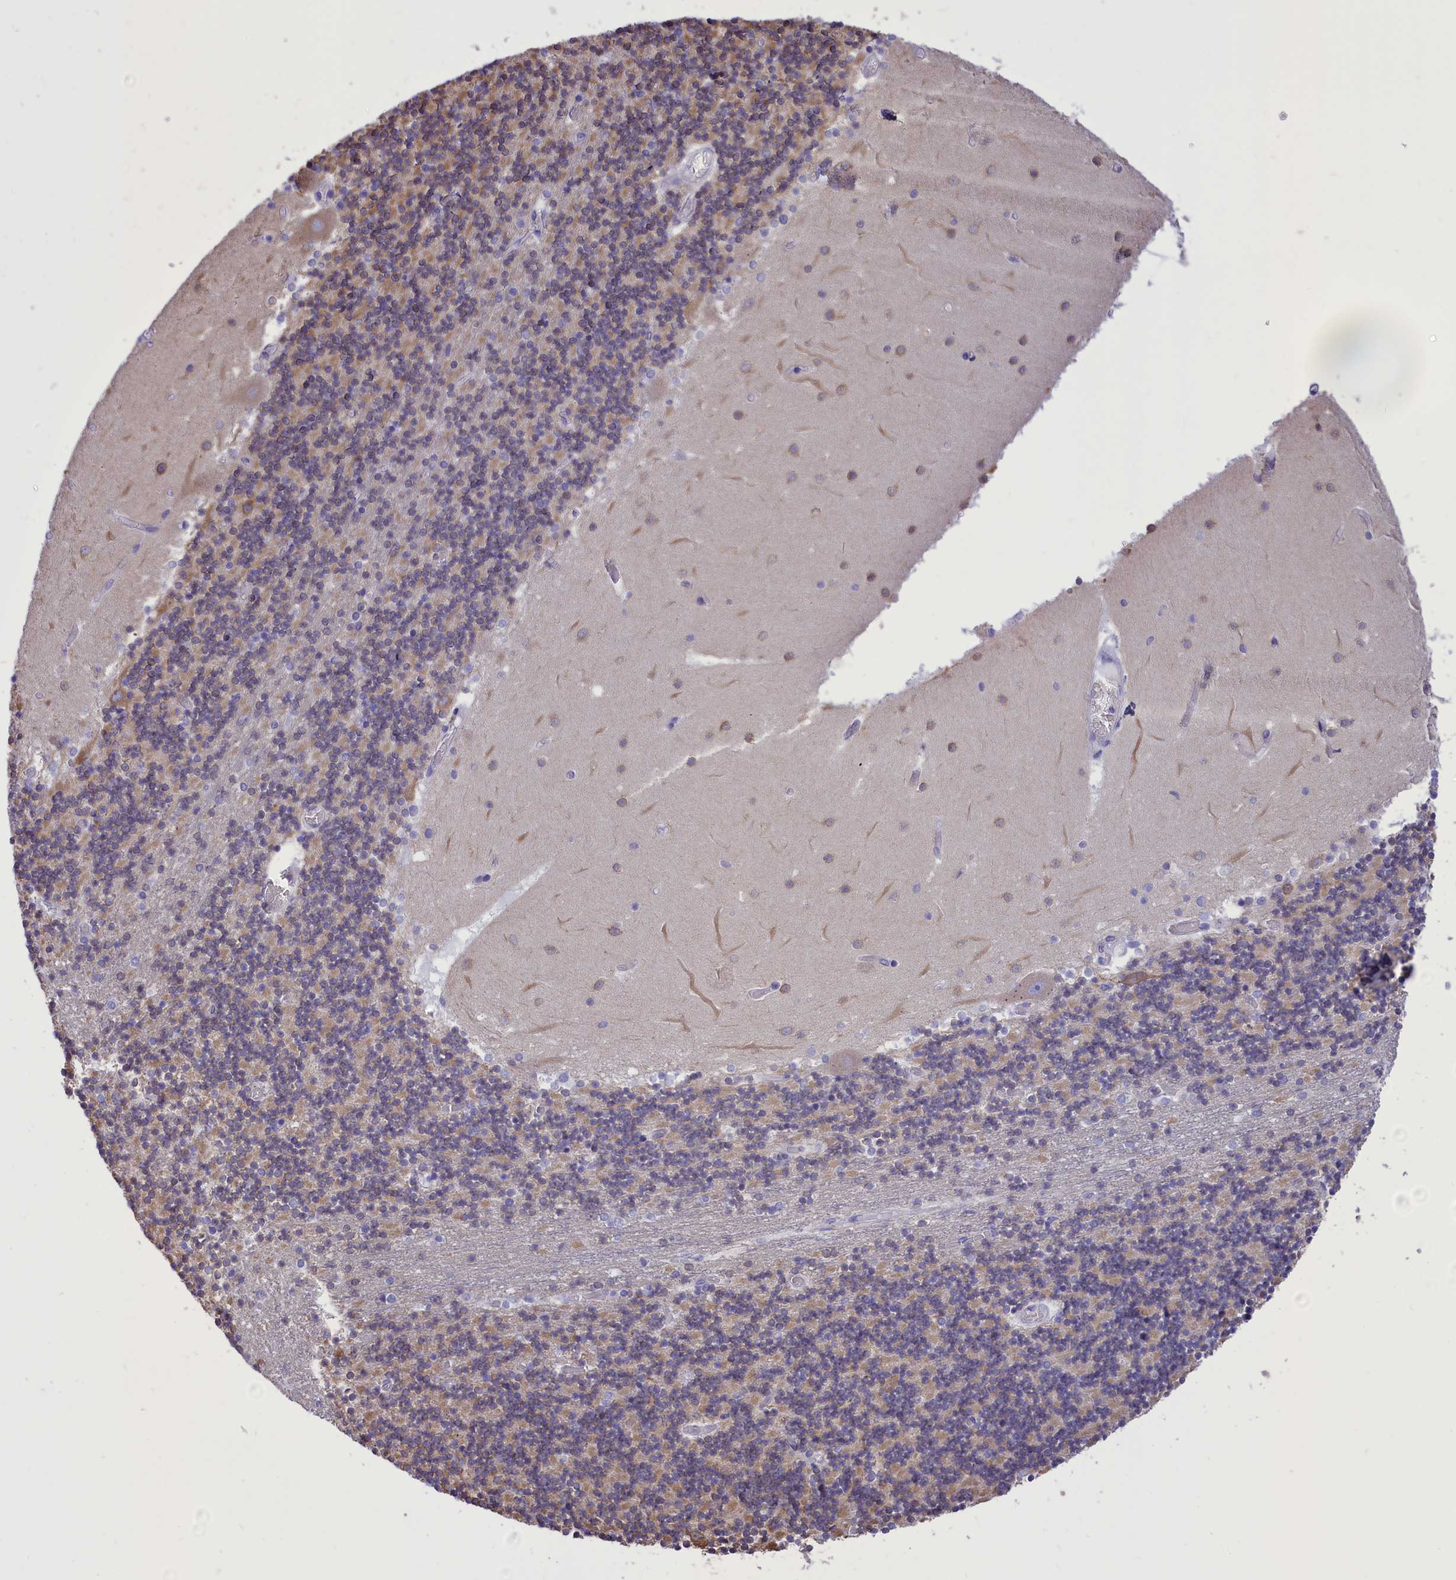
{"staining": {"intensity": "moderate", "quantity": "25%-75%", "location": "cytoplasmic/membranous"}, "tissue": "cerebellum", "cell_type": "Cells in granular layer", "image_type": "normal", "snomed": [{"axis": "morphology", "description": "Normal tissue, NOS"}, {"axis": "topography", "description": "Cerebellum"}], "caption": "A medium amount of moderate cytoplasmic/membranous positivity is present in approximately 25%-75% of cells in granular layer in unremarkable cerebellum.", "gene": "DCAF16", "patient": {"sex": "female", "age": 28}}